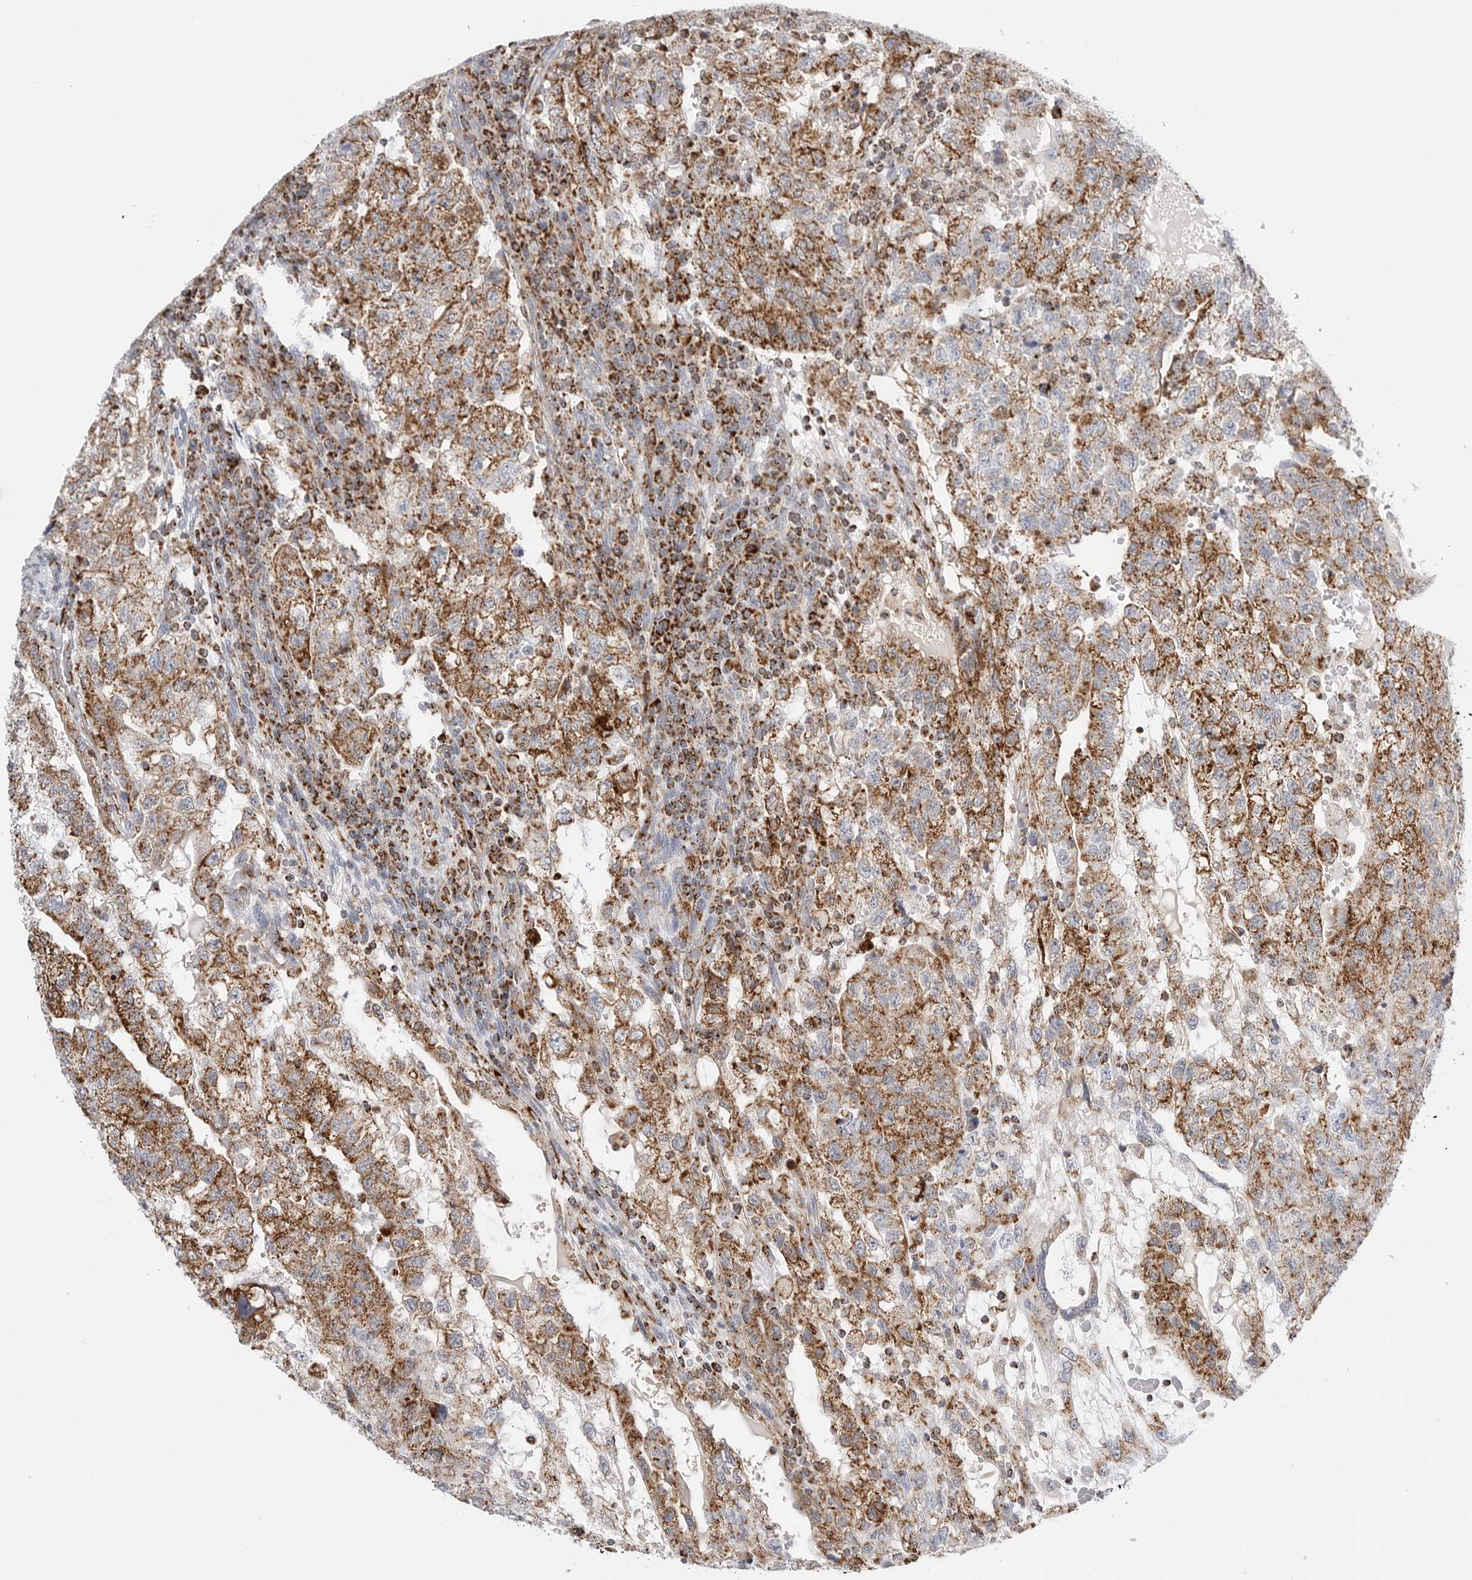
{"staining": {"intensity": "moderate", "quantity": ">75%", "location": "cytoplasmic/membranous"}, "tissue": "testis cancer", "cell_type": "Tumor cells", "image_type": "cancer", "snomed": [{"axis": "morphology", "description": "Carcinoma, Embryonal, NOS"}, {"axis": "topography", "description": "Testis"}], "caption": "Tumor cells display moderate cytoplasmic/membranous expression in approximately >75% of cells in testis cancer.", "gene": "ATP5IF1", "patient": {"sex": "male", "age": 36}}